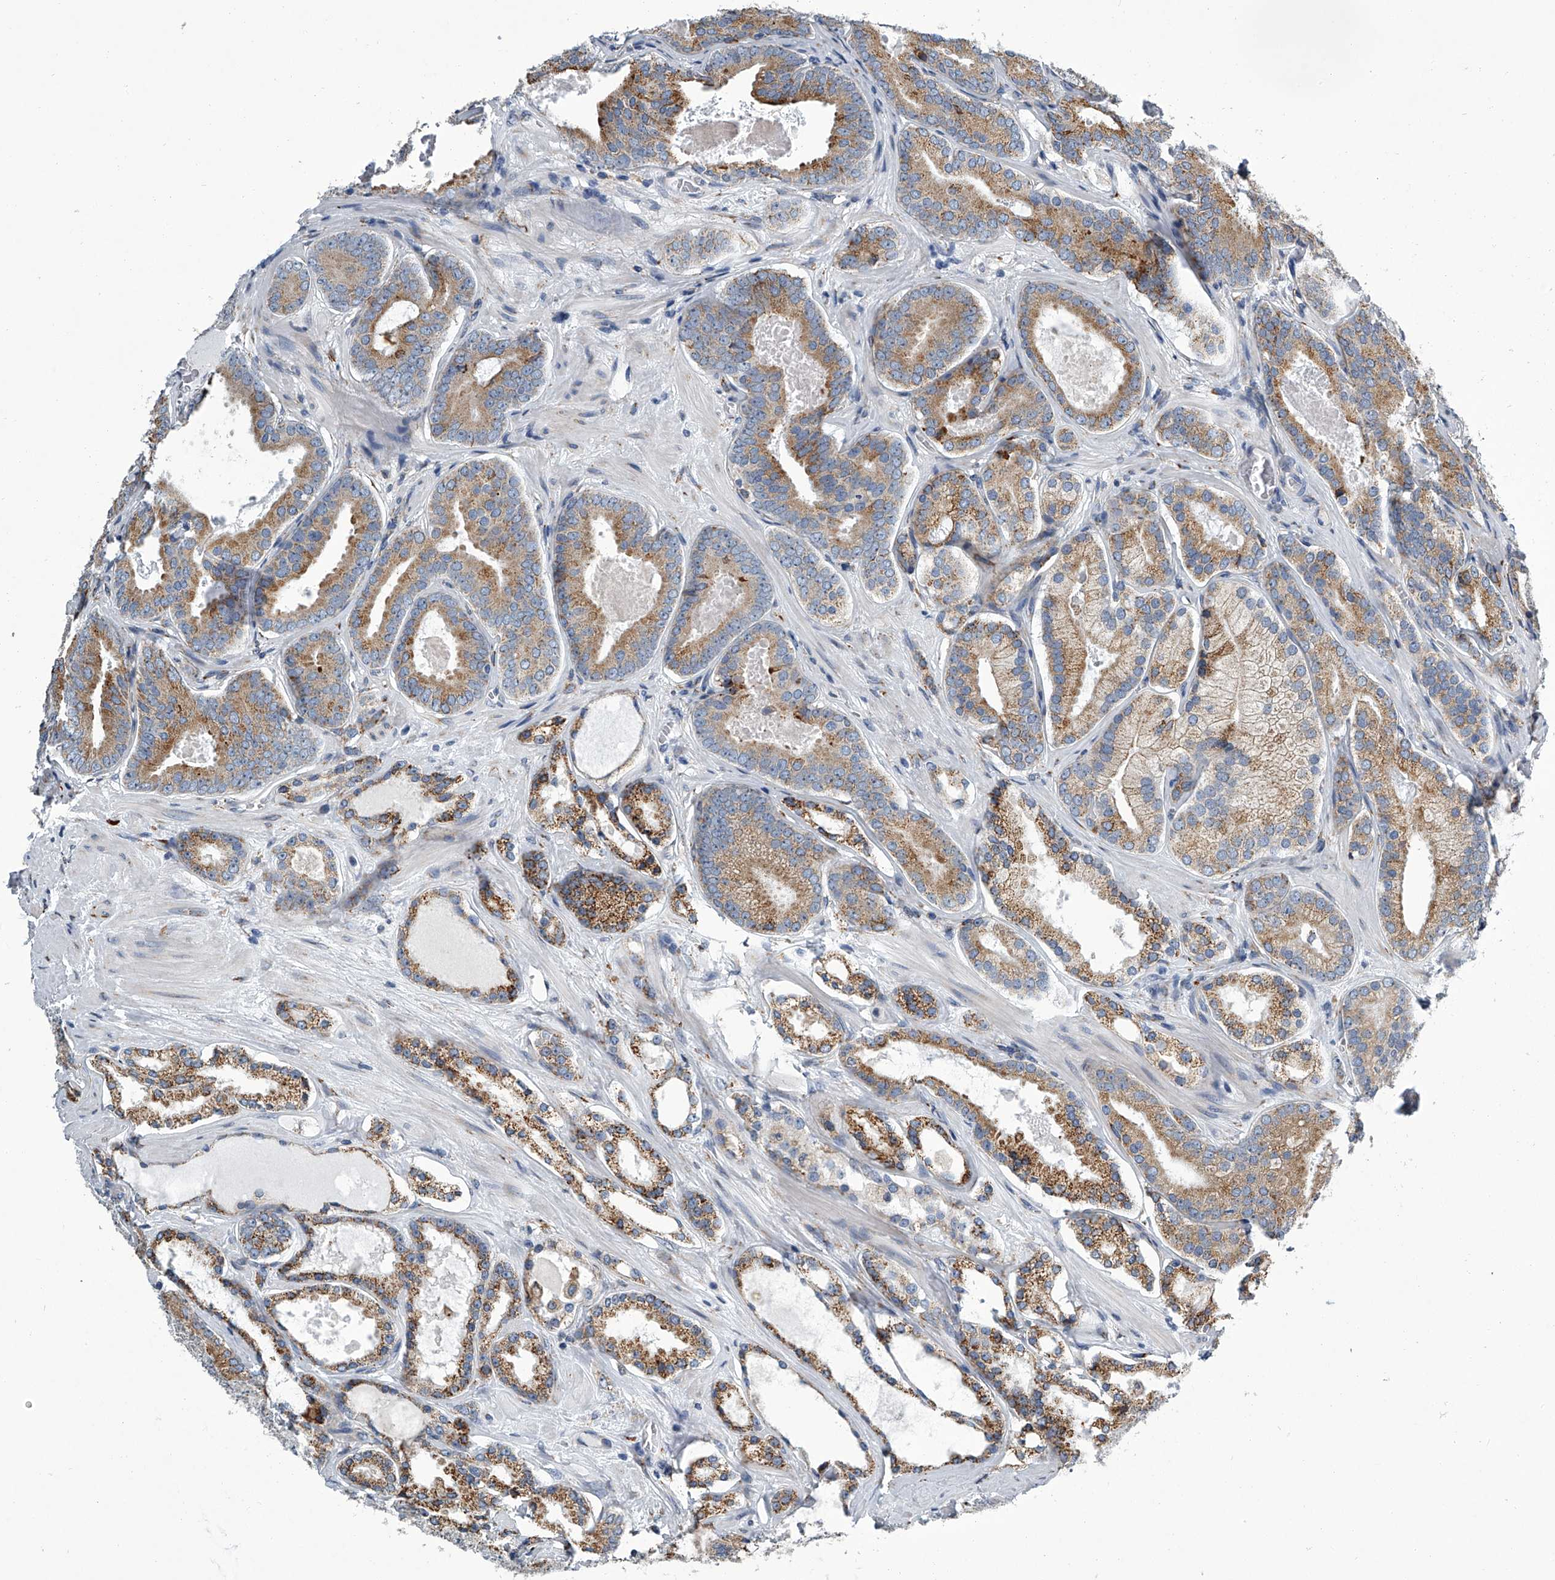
{"staining": {"intensity": "moderate", "quantity": ">75%", "location": "cytoplasmic/membranous"}, "tissue": "prostate cancer", "cell_type": "Tumor cells", "image_type": "cancer", "snomed": [{"axis": "morphology", "description": "Adenocarcinoma, High grade"}, {"axis": "topography", "description": "Prostate"}], "caption": "Immunohistochemical staining of human prostate cancer (high-grade adenocarcinoma) shows moderate cytoplasmic/membranous protein expression in about >75% of tumor cells.", "gene": "TMEM63C", "patient": {"sex": "male", "age": 60}}